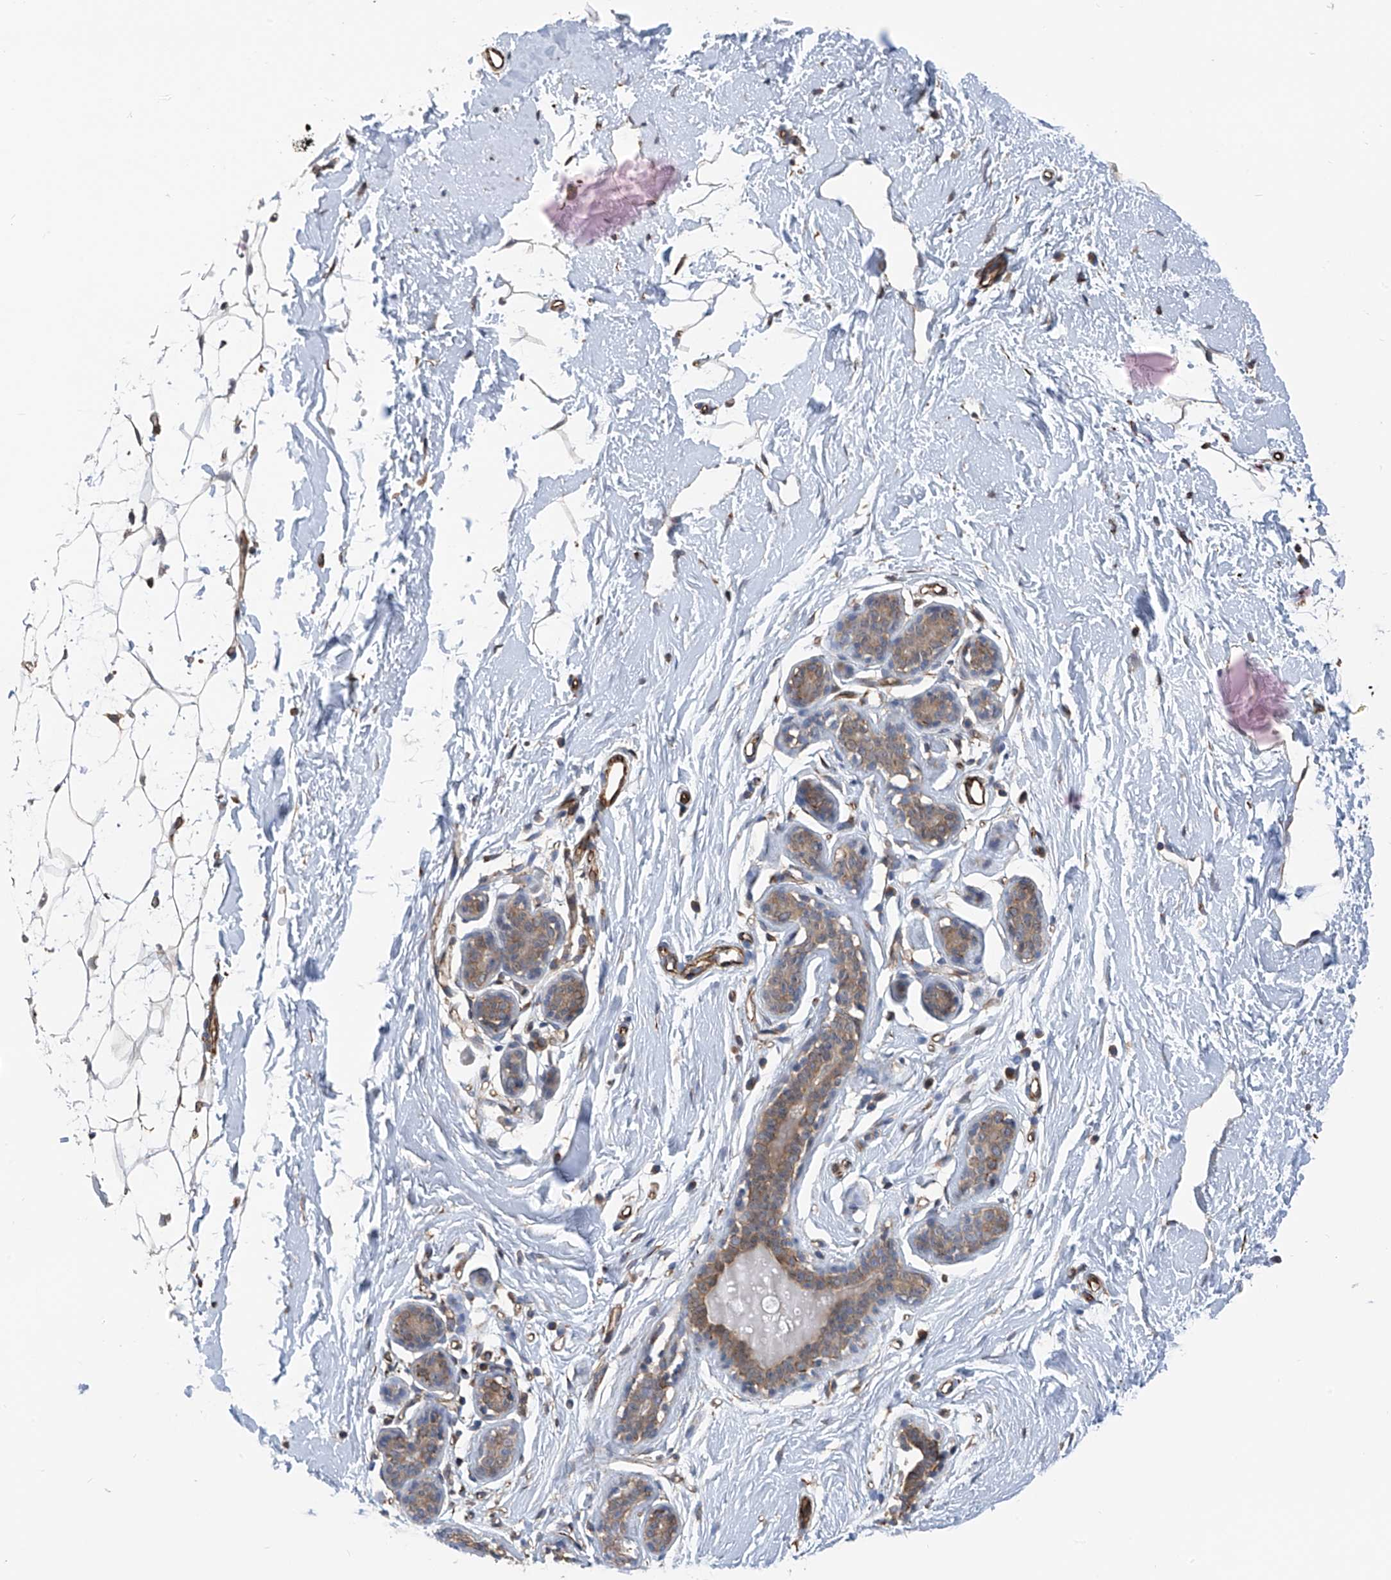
{"staining": {"intensity": "negative", "quantity": "none", "location": "none"}, "tissue": "adipose tissue", "cell_type": "Adipocytes", "image_type": "normal", "snomed": [{"axis": "morphology", "description": "Normal tissue, NOS"}, {"axis": "topography", "description": "Breast"}], "caption": "Image shows no significant protein staining in adipocytes of normal adipose tissue. (IHC, brightfield microscopy, high magnification).", "gene": "CHPF", "patient": {"sex": "female", "age": 23}}